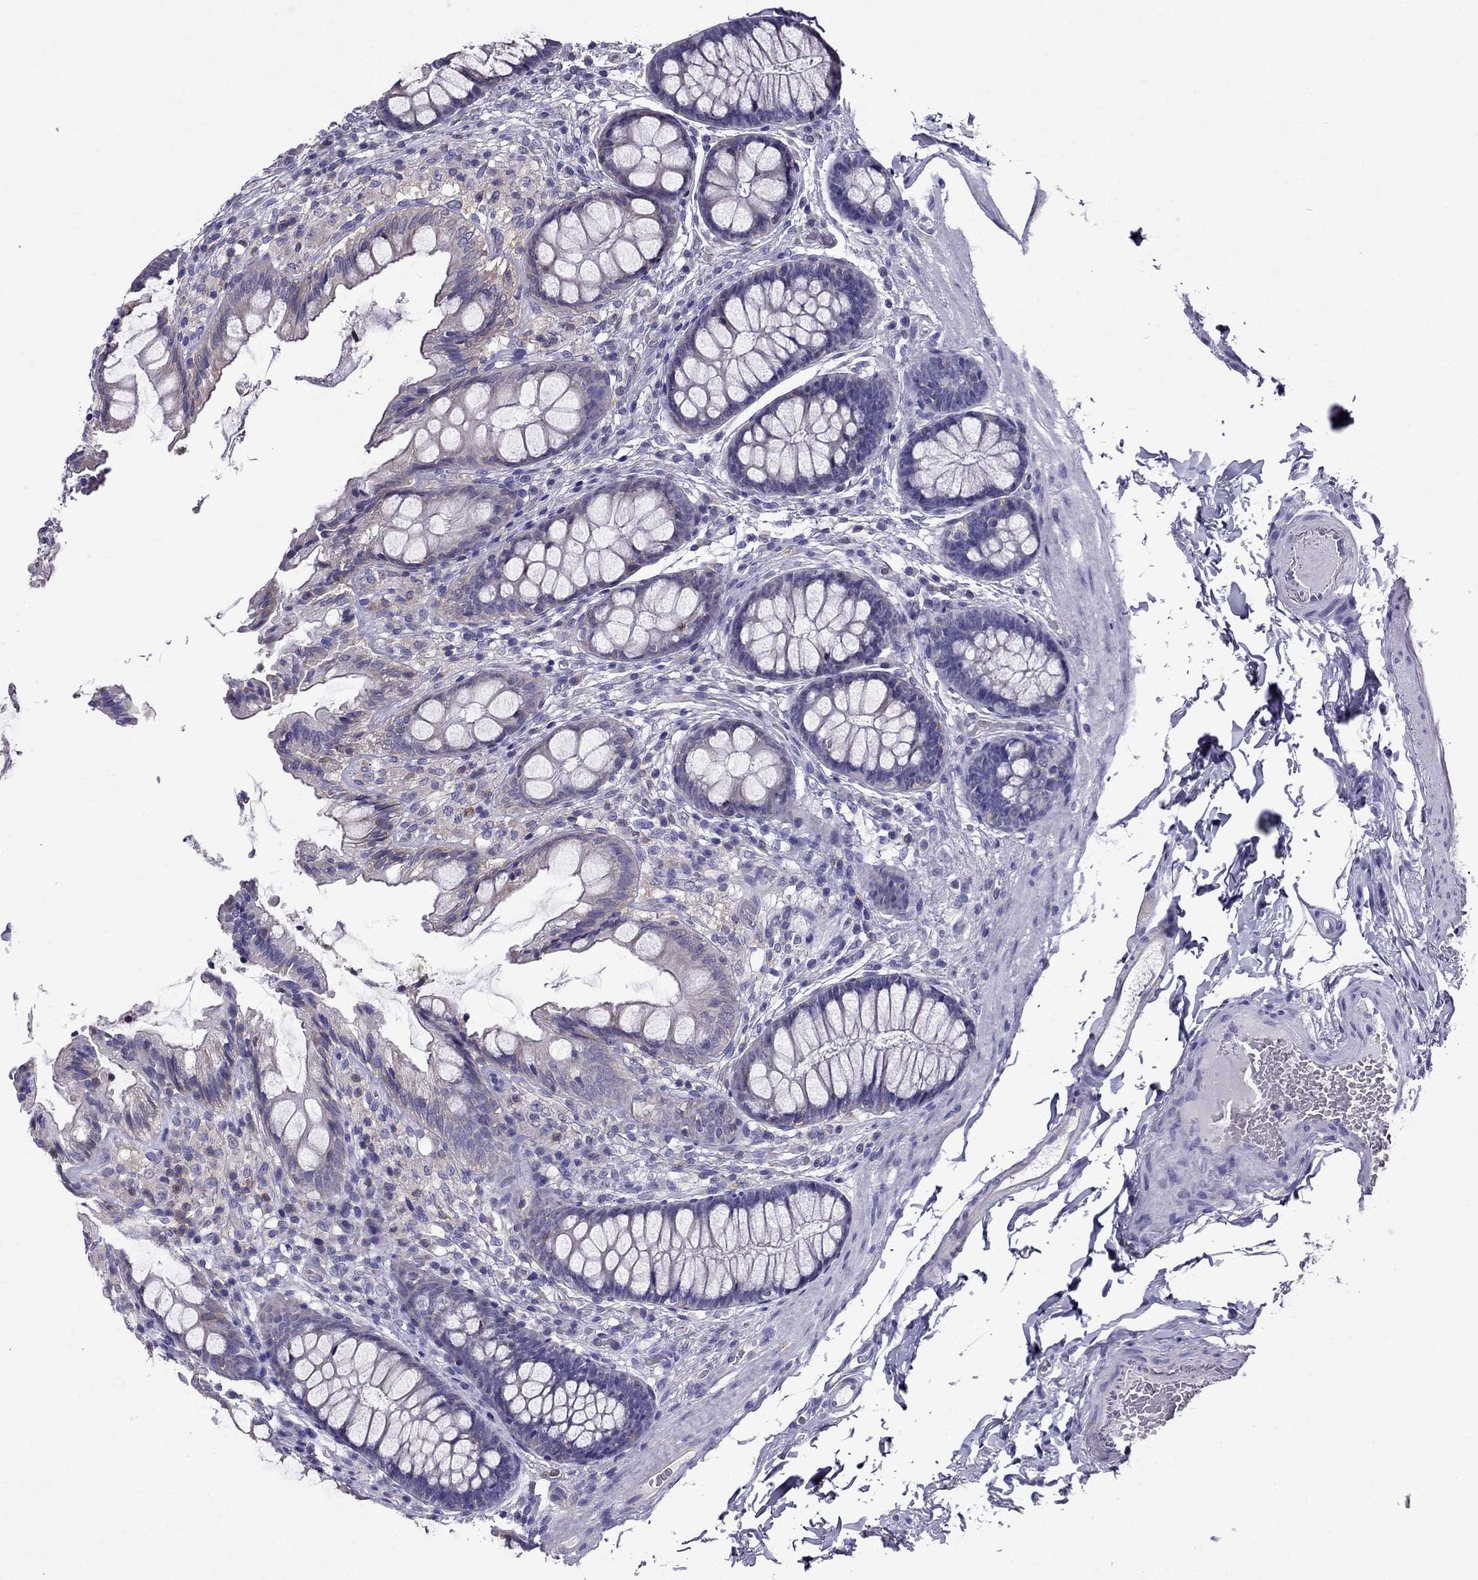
{"staining": {"intensity": "negative", "quantity": "none", "location": "none"}, "tissue": "colon", "cell_type": "Endothelial cells", "image_type": "normal", "snomed": [{"axis": "morphology", "description": "Normal tissue, NOS"}, {"axis": "topography", "description": "Colon"}], "caption": "An IHC image of benign colon is shown. There is no staining in endothelial cells of colon.", "gene": "AAK1", "patient": {"sex": "female", "age": 86}}